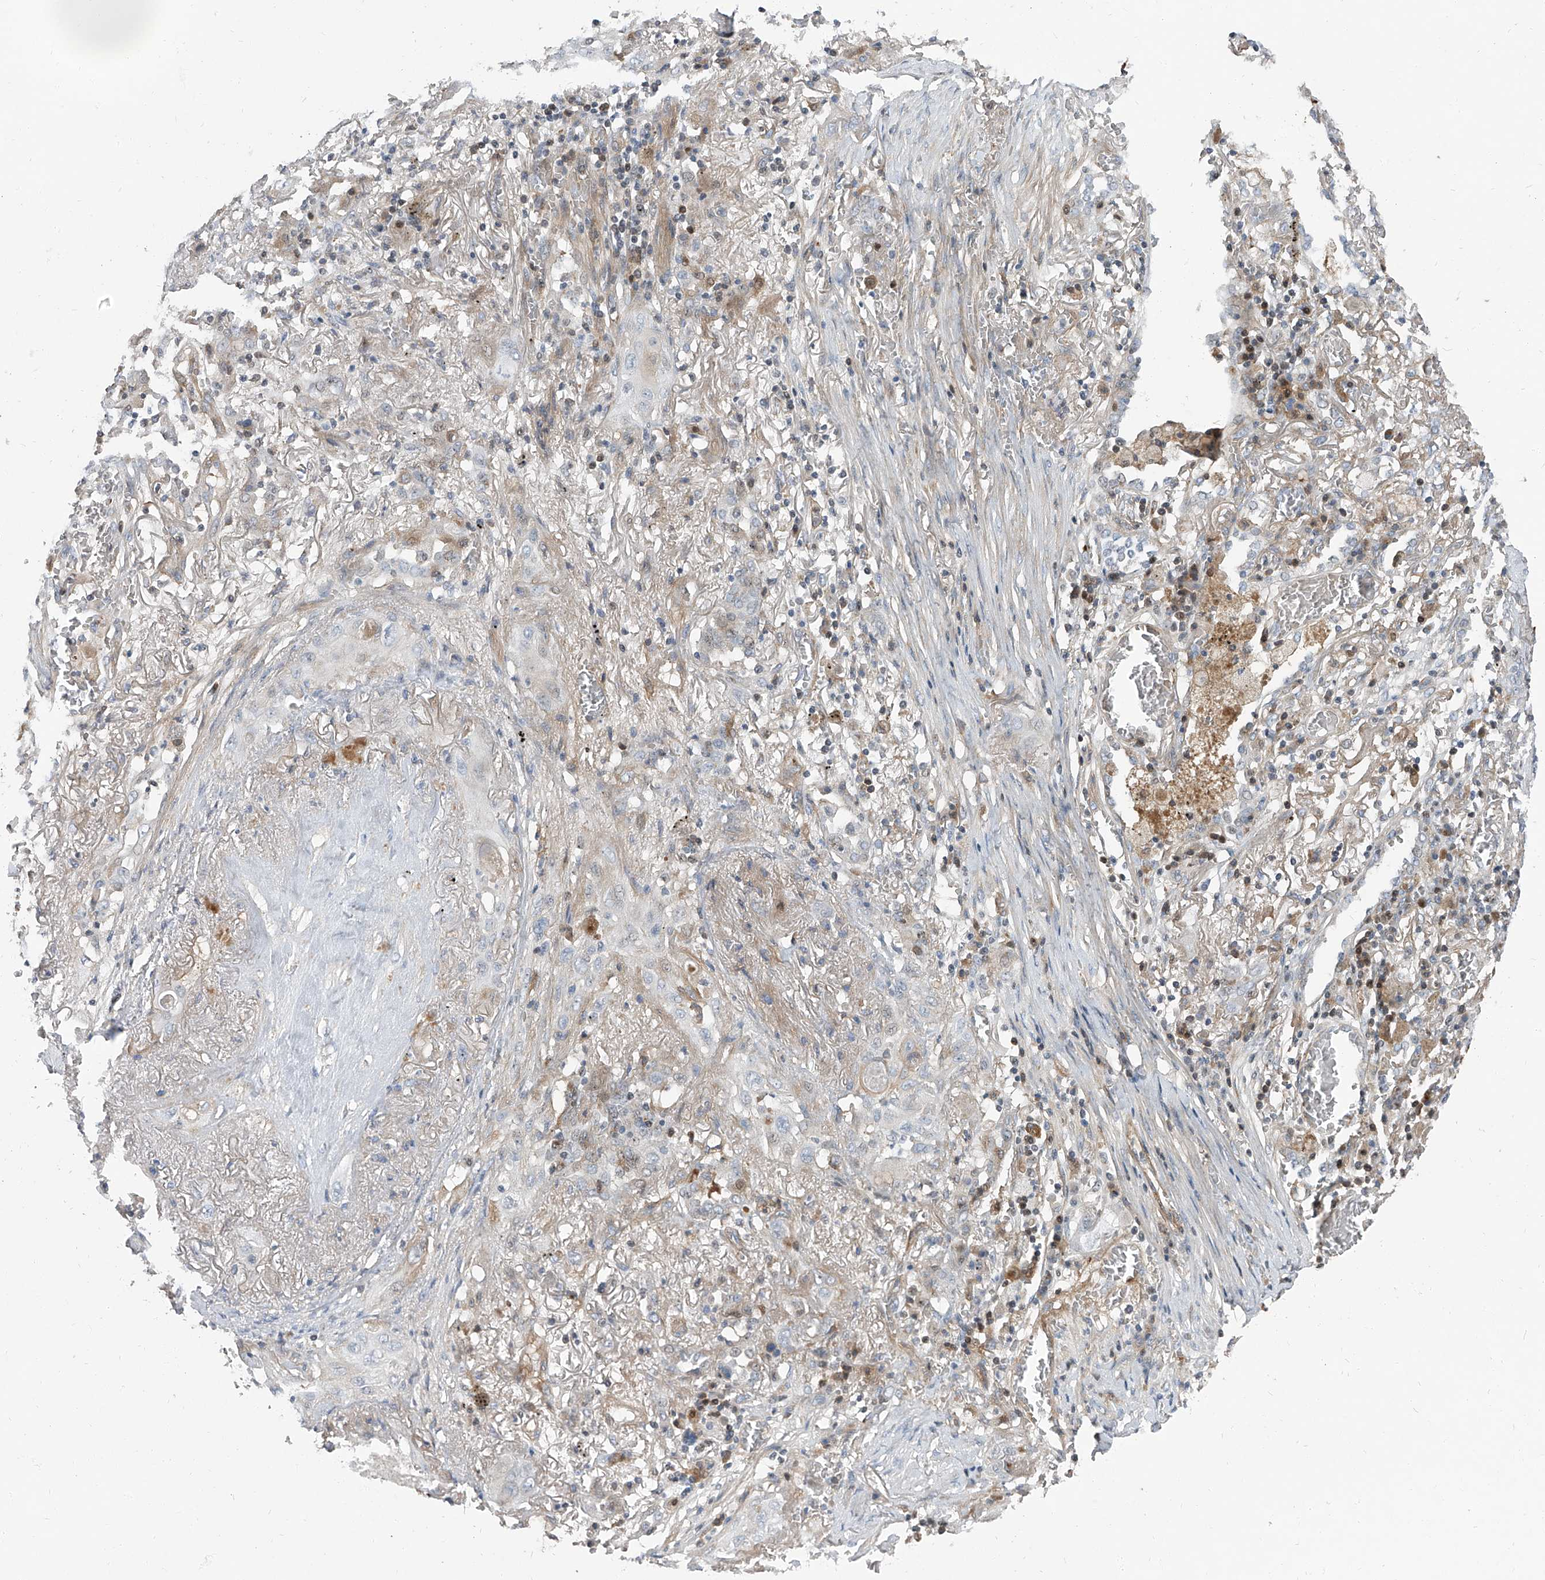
{"staining": {"intensity": "negative", "quantity": "none", "location": "none"}, "tissue": "lung cancer", "cell_type": "Tumor cells", "image_type": "cancer", "snomed": [{"axis": "morphology", "description": "Squamous cell carcinoma, NOS"}, {"axis": "topography", "description": "Lung"}], "caption": "This photomicrograph is of lung cancer stained with immunohistochemistry to label a protein in brown with the nuclei are counter-stained blue. There is no expression in tumor cells.", "gene": "HOXA3", "patient": {"sex": "female", "age": 47}}